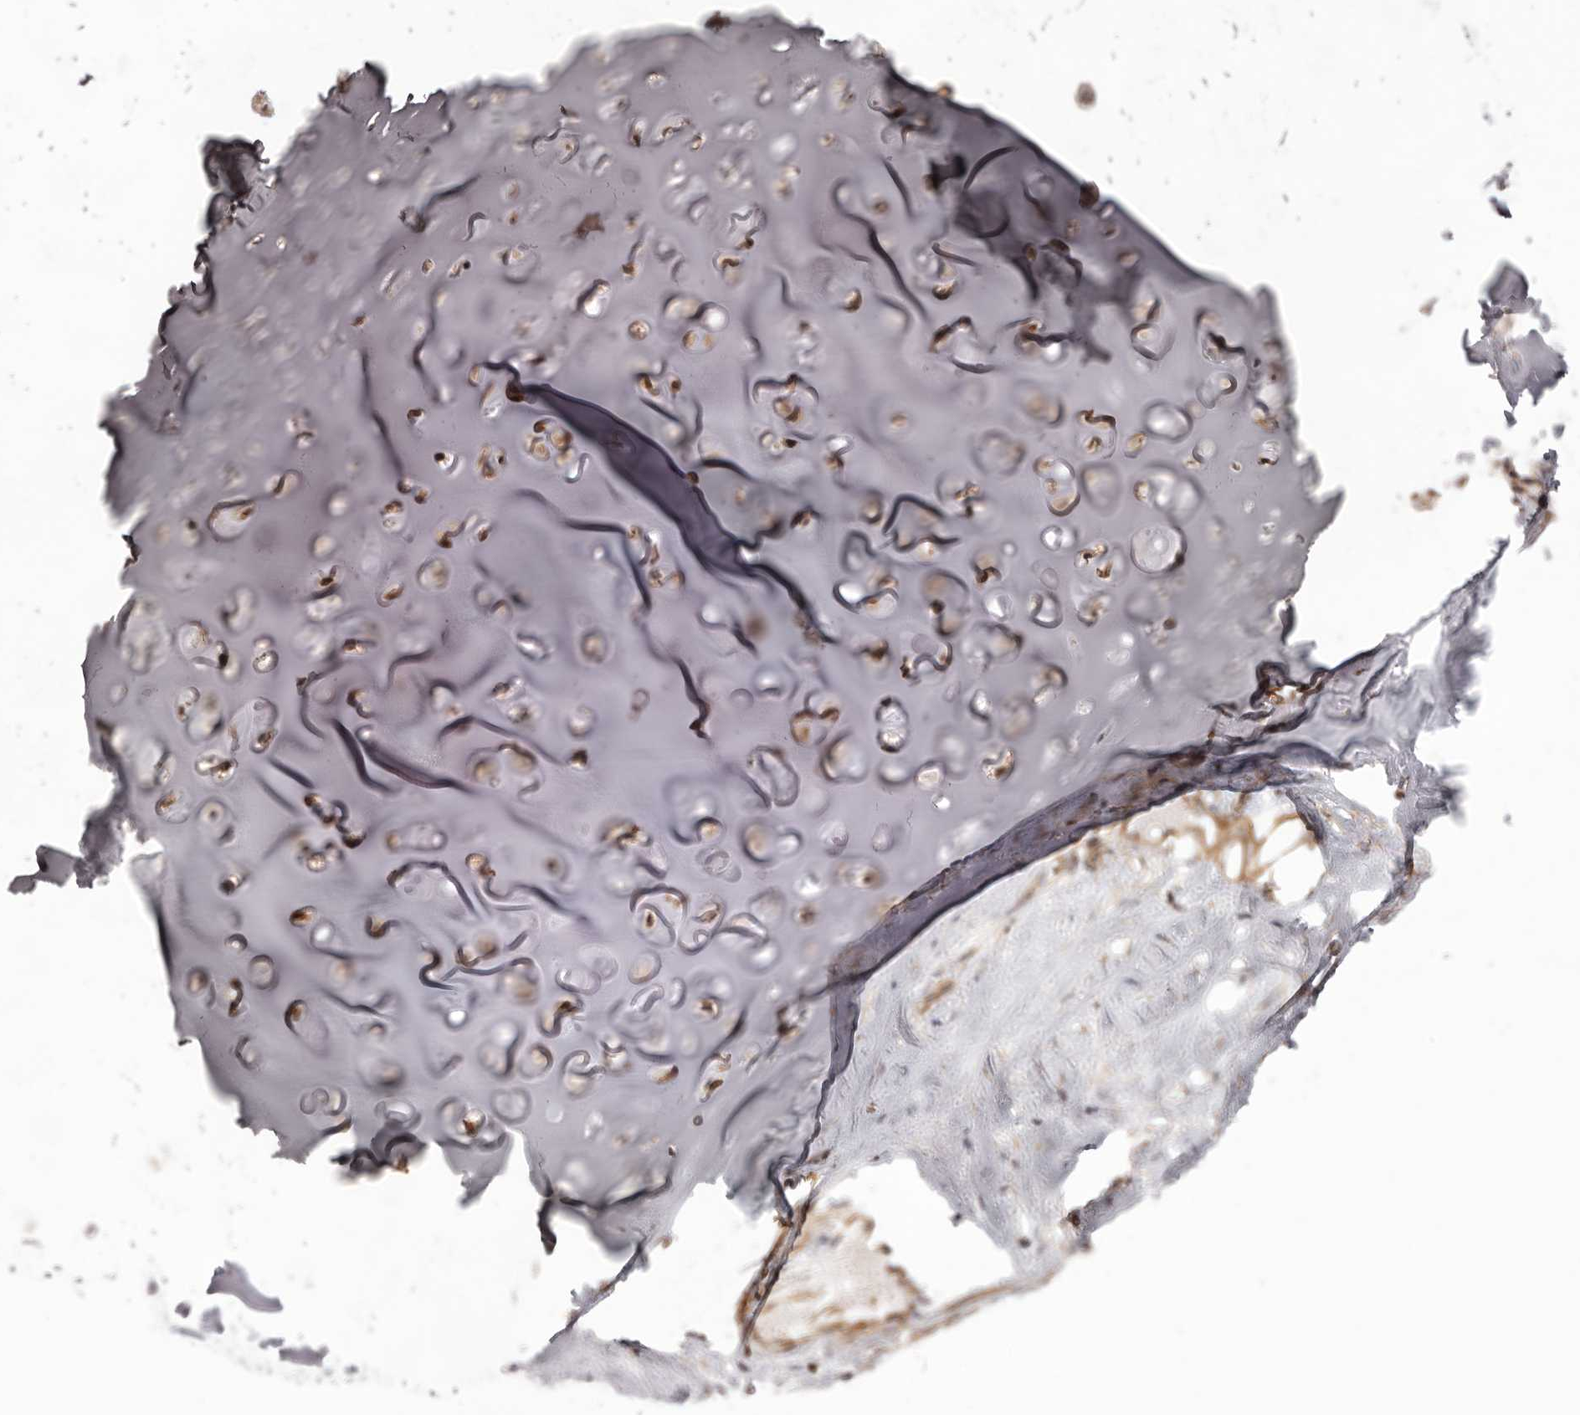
{"staining": {"intensity": "moderate", "quantity": ">75%", "location": "cytoplasmic/membranous,nuclear"}, "tissue": "adipose tissue", "cell_type": "Adipocytes", "image_type": "normal", "snomed": [{"axis": "morphology", "description": "Normal tissue, NOS"}, {"axis": "morphology", "description": "Basal cell carcinoma"}, {"axis": "topography", "description": "Cartilage tissue"}, {"axis": "topography", "description": "Nasopharynx"}, {"axis": "topography", "description": "Oral tissue"}], "caption": "Adipose tissue stained with DAB immunohistochemistry demonstrates medium levels of moderate cytoplasmic/membranous,nuclear staining in approximately >75% of adipocytes. Immunohistochemistry stains the protein in brown and the nuclei are stained blue.", "gene": "NFKBIA", "patient": {"sex": "female", "age": 77}}